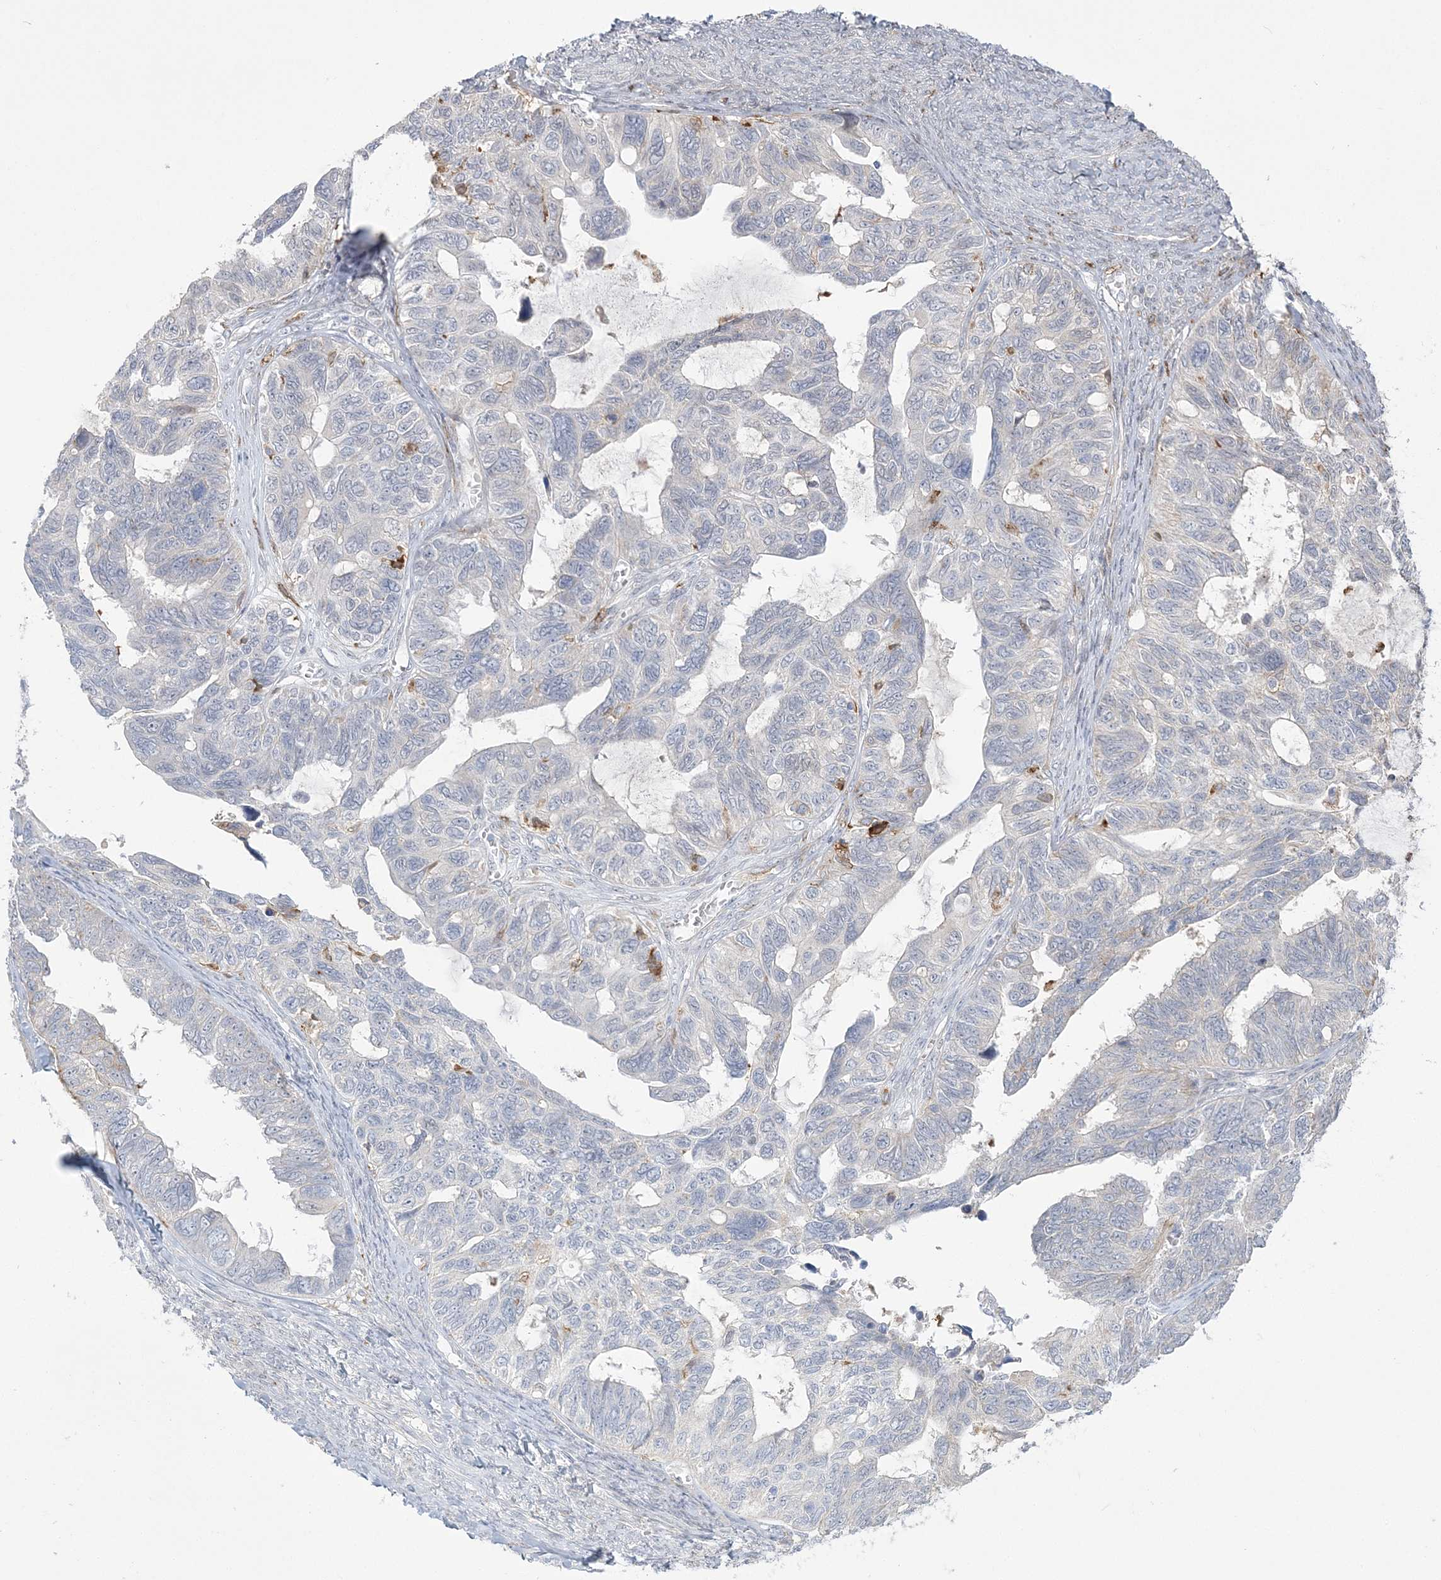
{"staining": {"intensity": "negative", "quantity": "none", "location": "none"}, "tissue": "ovarian cancer", "cell_type": "Tumor cells", "image_type": "cancer", "snomed": [{"axis": "morphology", "description": "Cystadenocarcinoma, serous, NOS"}, {"axis": "topography", "description": "Ovary"}], "caption": "Immunohistochemical staining of human ovarian serous cystadenocarcinoma shows no significant staining in tumor cells.", "gene": "HAAO", "patient": {"sex": "female", "age": 79}}